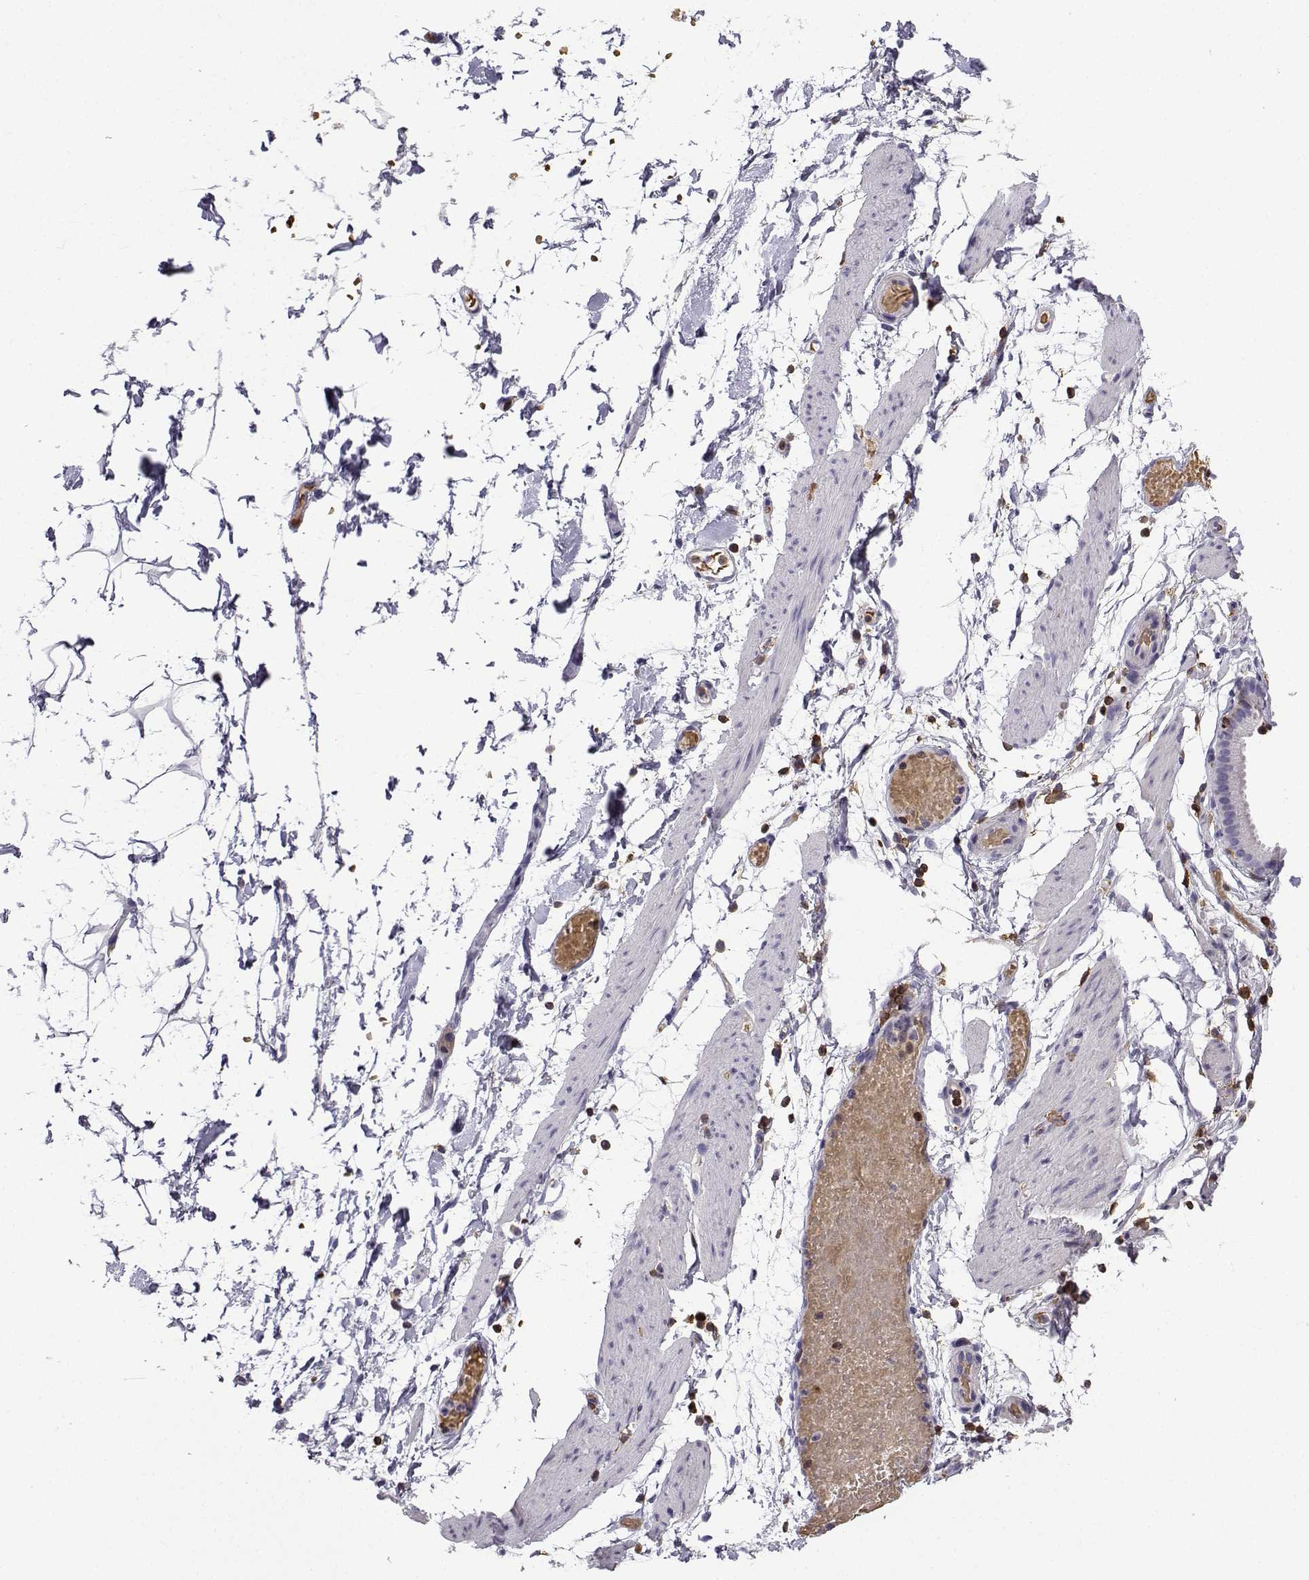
{"staining": {"intensity": "negative", "quantity": "none", "location": "none"}, "tissue": "adipose tissue", "cell_type": "Adipocytes", "image_type": "normal", "snomed": [{"axis": "morphology", "description": "Normal tissue, NOS"}, {"axis": "topography", "description": "Gallbladder"}, {"axis": "topography", "description": "Peripheral nerve tissue"}], "caption": "Immunohistochemical staining of unremarkable adipose tissue exhibits no significant positivity in adipocytes. (Brightfield microscopy of DAB (3,3'-diaminobenzidine) immunohistochemistry at high magnification).", "gene": "DOCK10", "patient": {"sex": "female", "age": 45}}